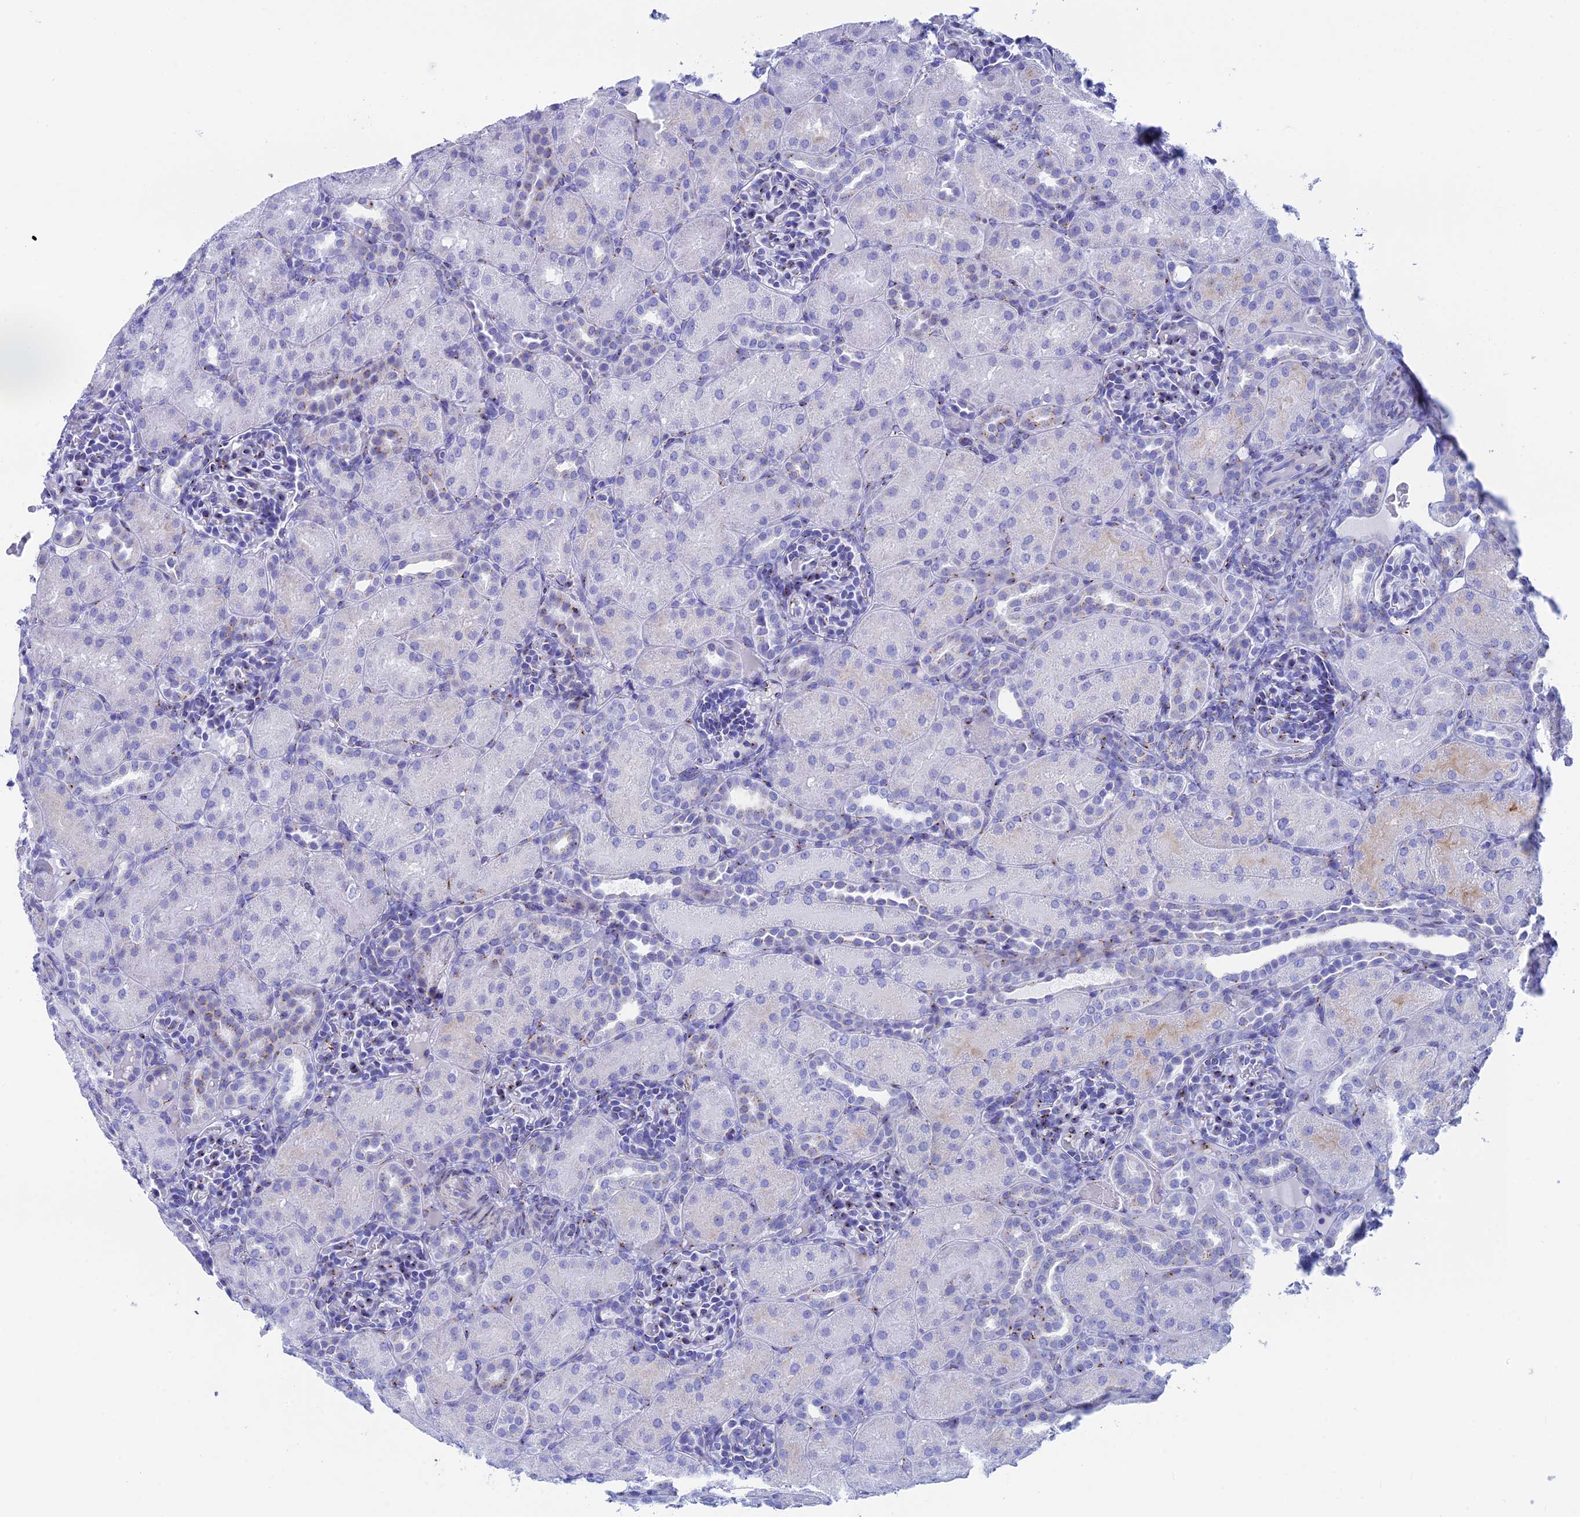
{"staining": {"intensity": "negative", "quantity": "none", "location": "none"}, "tissue": "kidney", "cell_type": "Cells in glomeruli", "image_type": "normal", "snomed": [{"axis": "morphology", "description": "Normal tissue, NOS"}, {"axis": "topography", "description": "Kidney"}], "caption": "An IHC photomicrograph of unremarkable kidney is shown. There is no staining in cells in glomeruli of kidney.", "gene": "ERICH4", "patient": {"sex": "male", "age": 1}}